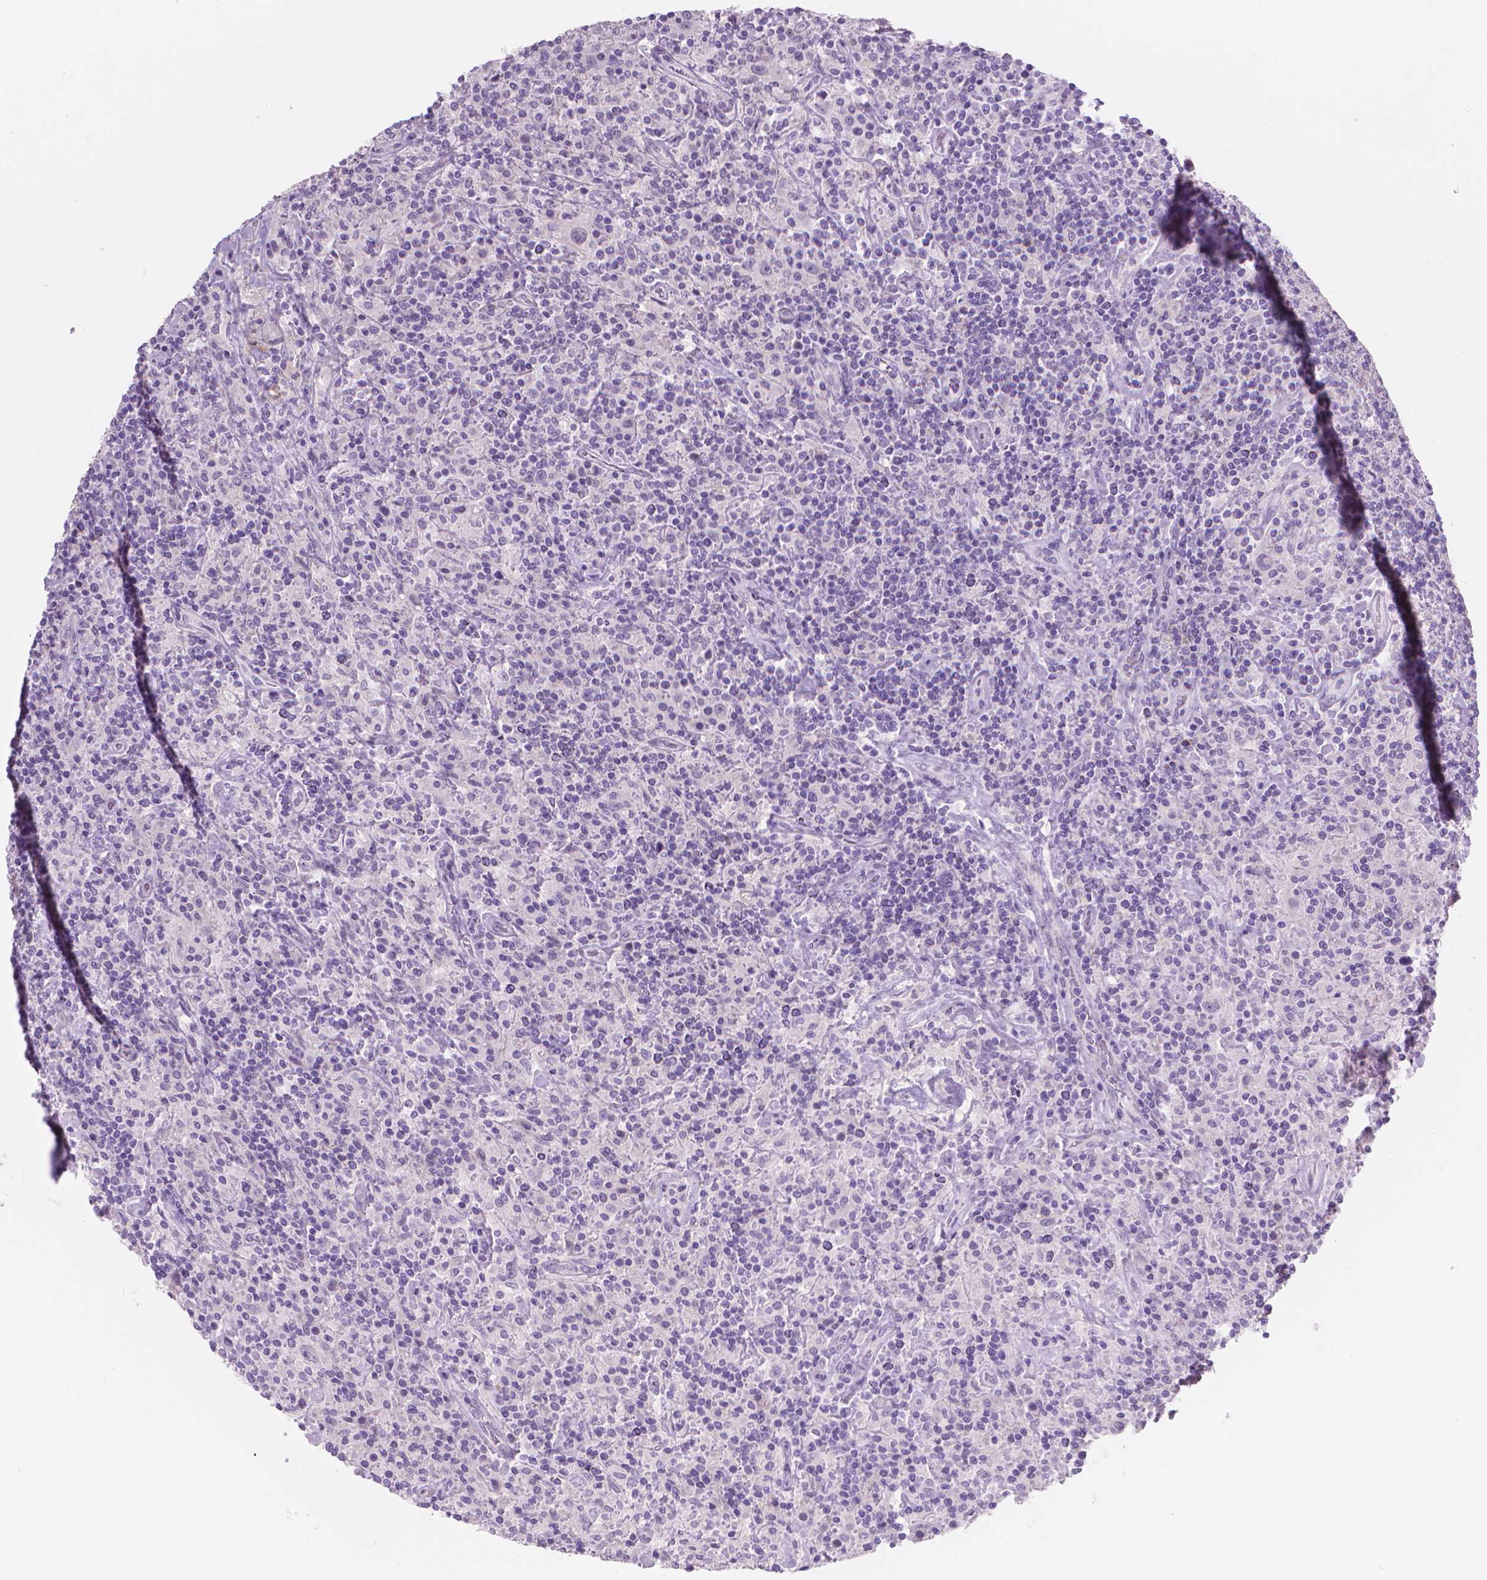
{"staining": {"intensity": "negative", "quantity": "none", "location": "none"}, "tissue": "lymphoma", "cell_type": "Tumor cells", "image_type": "cancer", "snomed": [{"axis": "morphology", "description": "Hodgkin's disease, NOS"}, {"axis": "topography", "description": "Lymph node"}], "caption": "This photomicrograph is of lymphoma stained with immunohistochemistry (IHC) to label a protein in brown with the nuclei are counter-stained blue. There is no staining in tumor cells.", "gene": "GSDMA", "patient": {"sex": "male", "age": 70}}